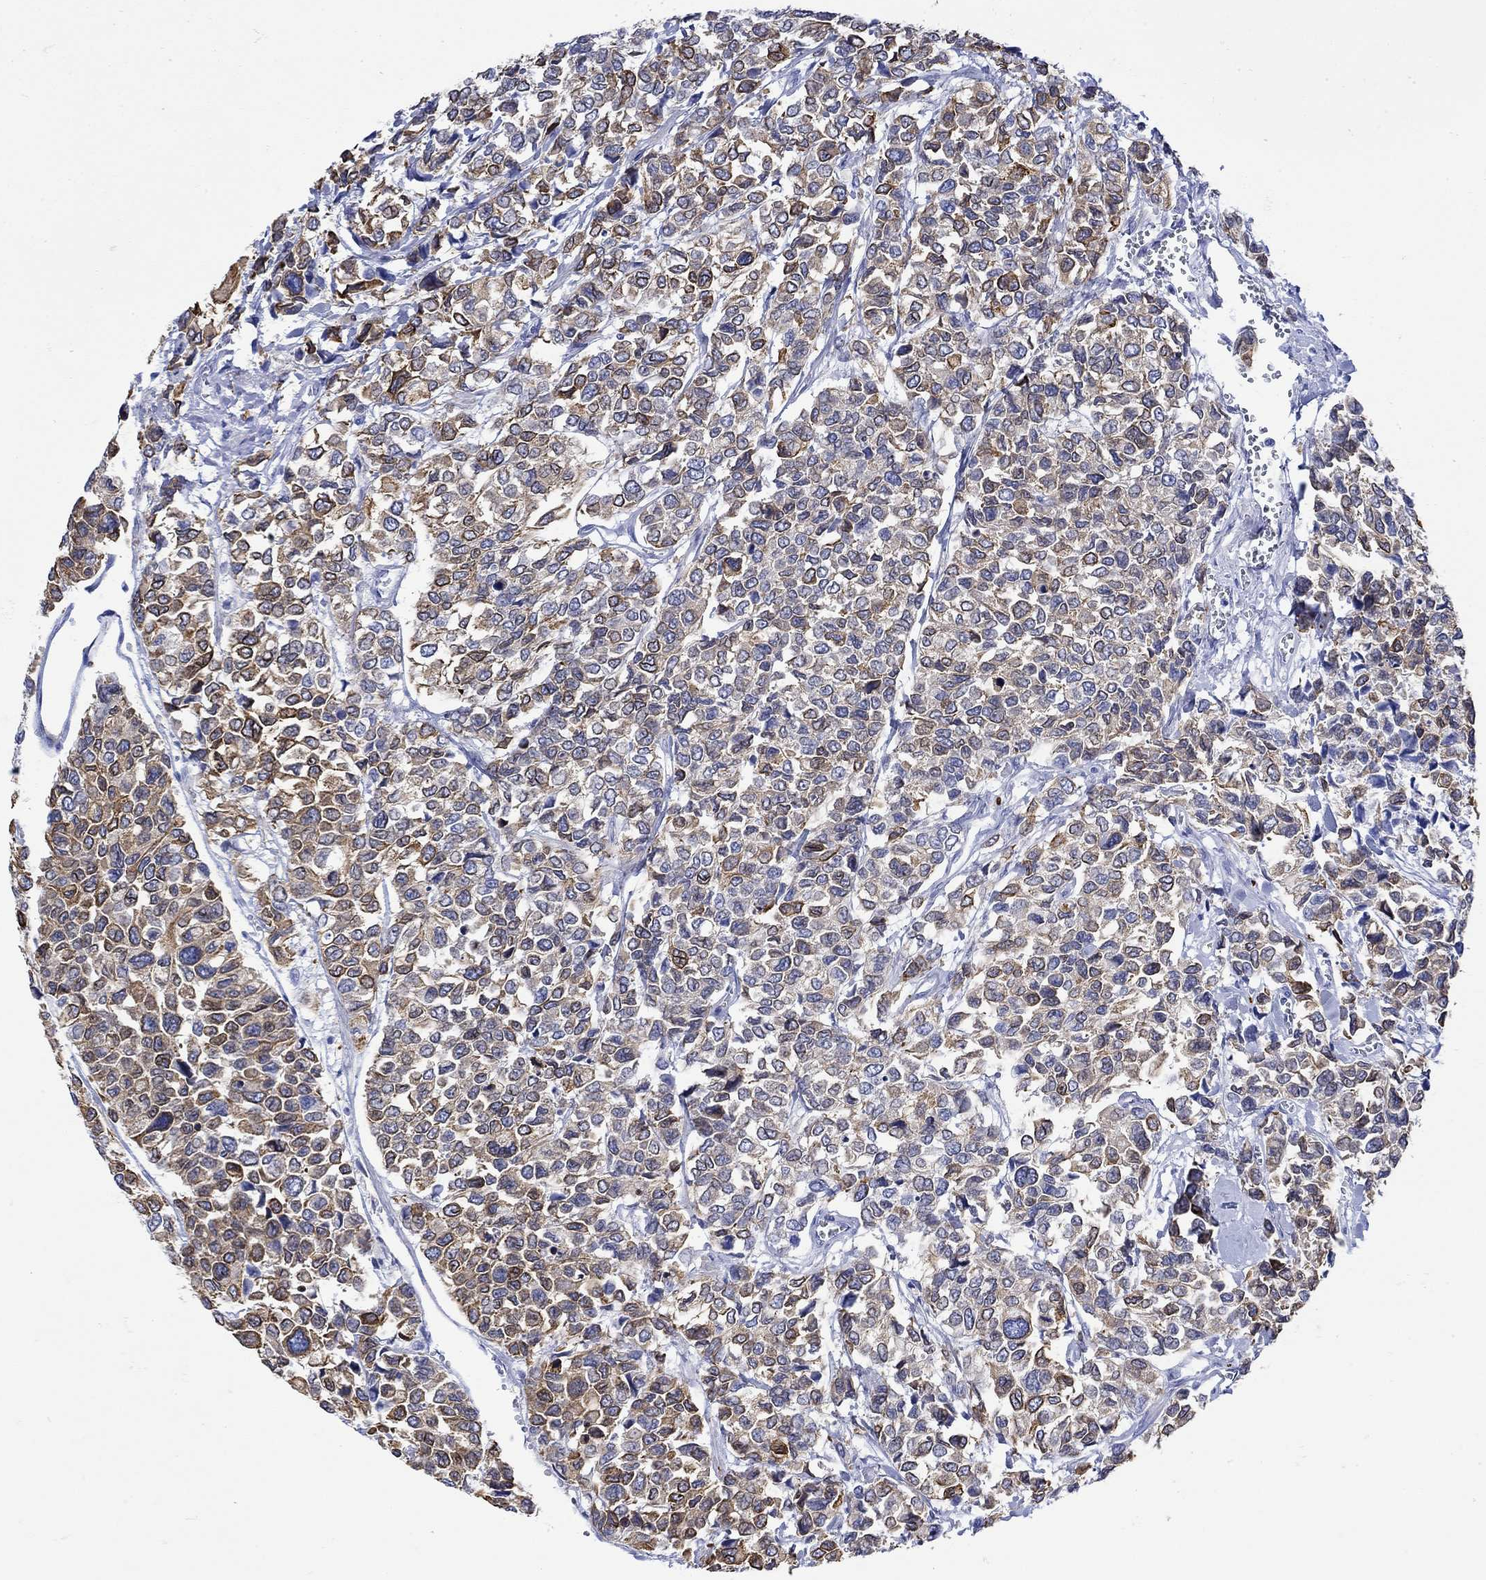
{"staining": {"intensity": "strong", "quantity": "25%-75%", "location": "cytoplasmic/membranous"}, "tissue": "urothelial cancer", "cell_type": "Tumor cells", "image_type": "cancer", "snomed": [{"axis": "morphology", "description": "Urothelial carcinoma, High grade"}, {"axis": "topography", "description": "Urinary bladder"}], "caption": "Urothelial cancer stained with IHC shows strong cytoplasmic/membranous expression in about 25%-75% of tumor cells. The protein is shown in brown color, while the nuclei are stained blue.", "gene": "ANKMY1", "patient": {"sex": "male", "age": 77}}